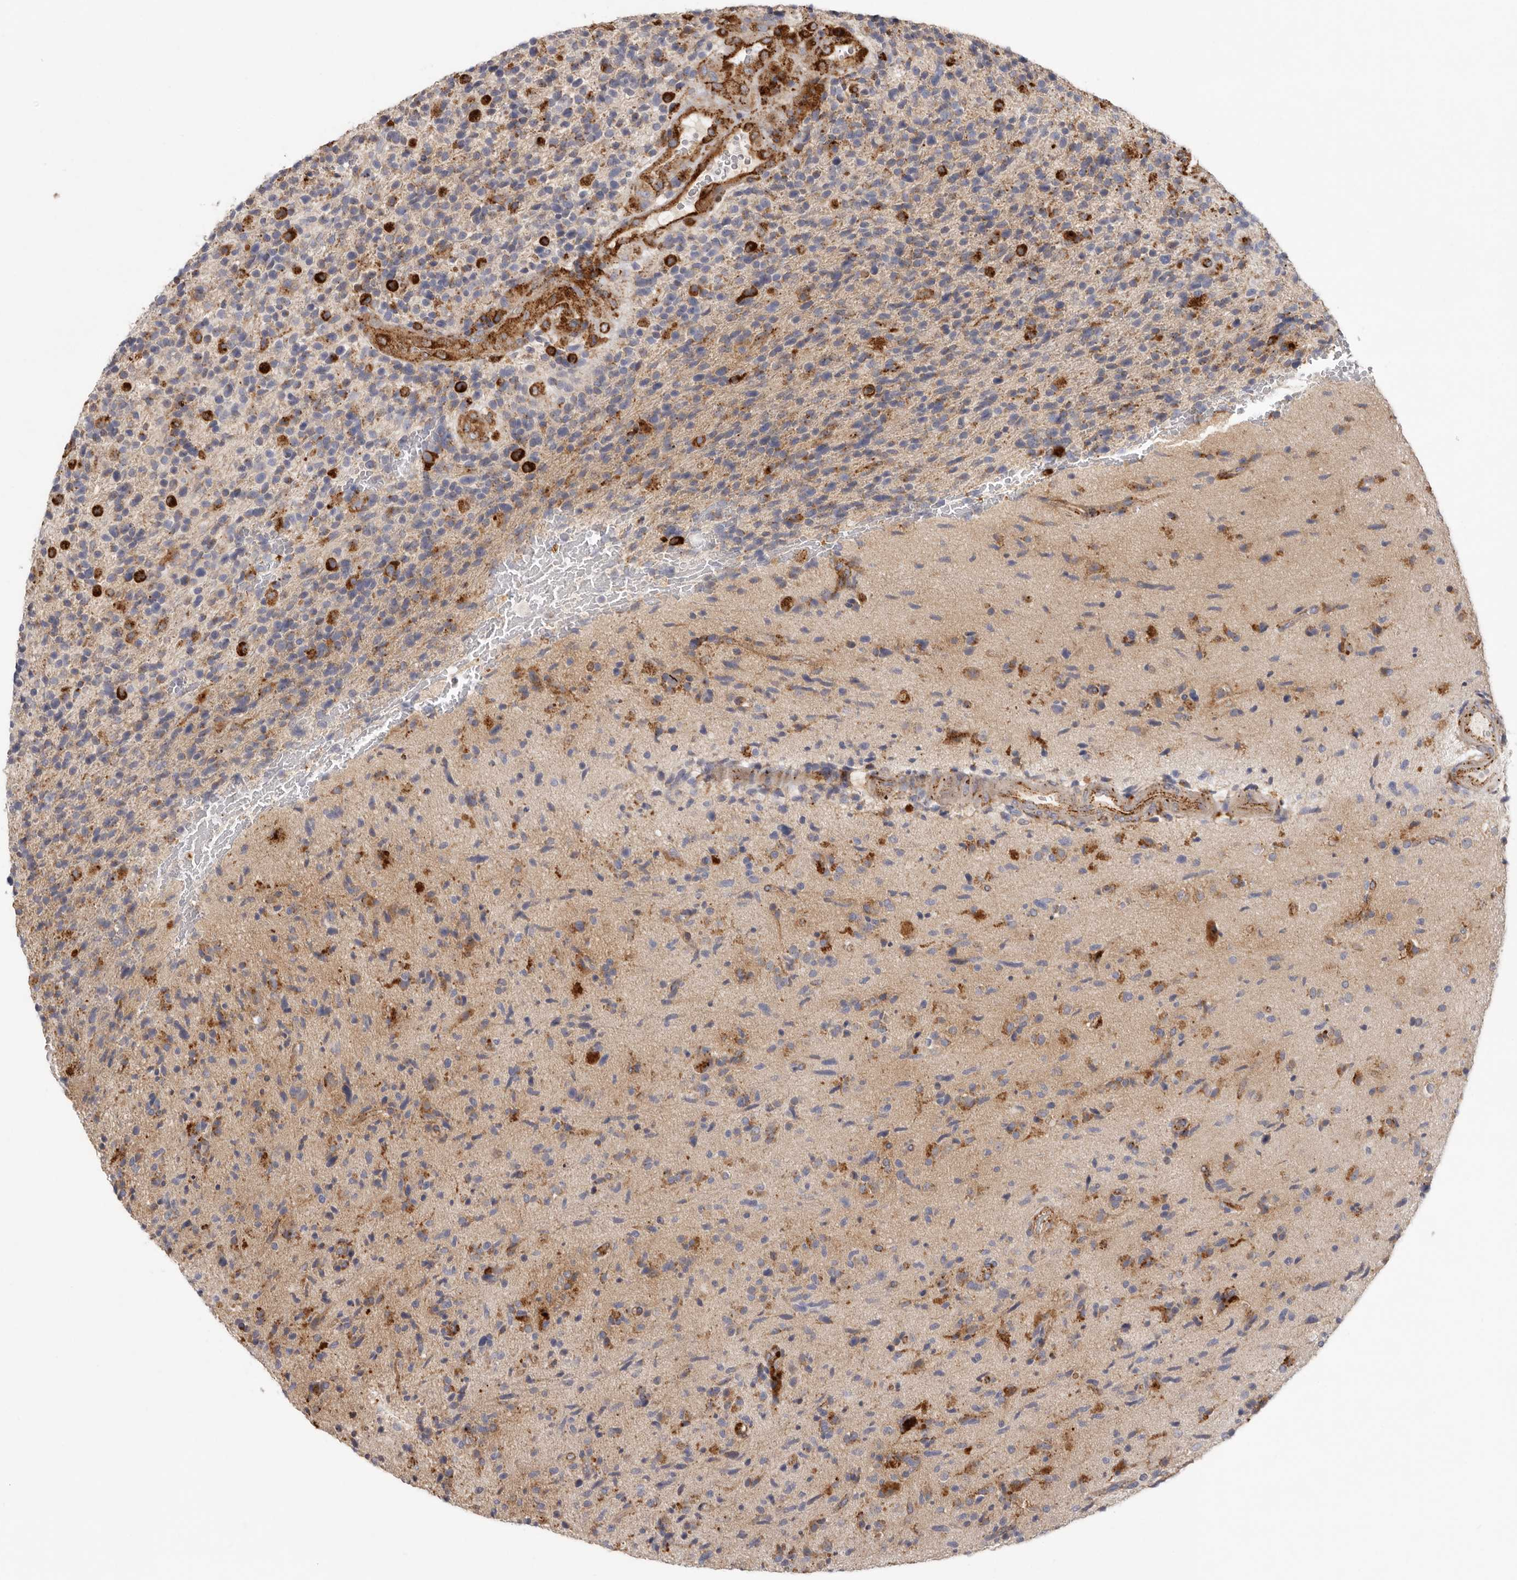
{"staining": {"intensity": "strong", "quantity": "<25%", "location": "cytoplasmic/membranous"}, "tissue": "glioma", "cell_type": "Tumor cells", "image_type": "cancer", "snomed": [{"axis": "morphology", "description": "Glioma, malignant, High grade"}, {"axis": "topography", "description": "Brain"}], "caption": "IHC photomicrograph of malignant glioma (high-grade) stained for a protein (brown), which shows medium levels of strong cytoplasmic/membranous positivity in approximately <25% of tumor cells.", "gene": "GRN", "patient": {"sex": "male", "age": 72}}